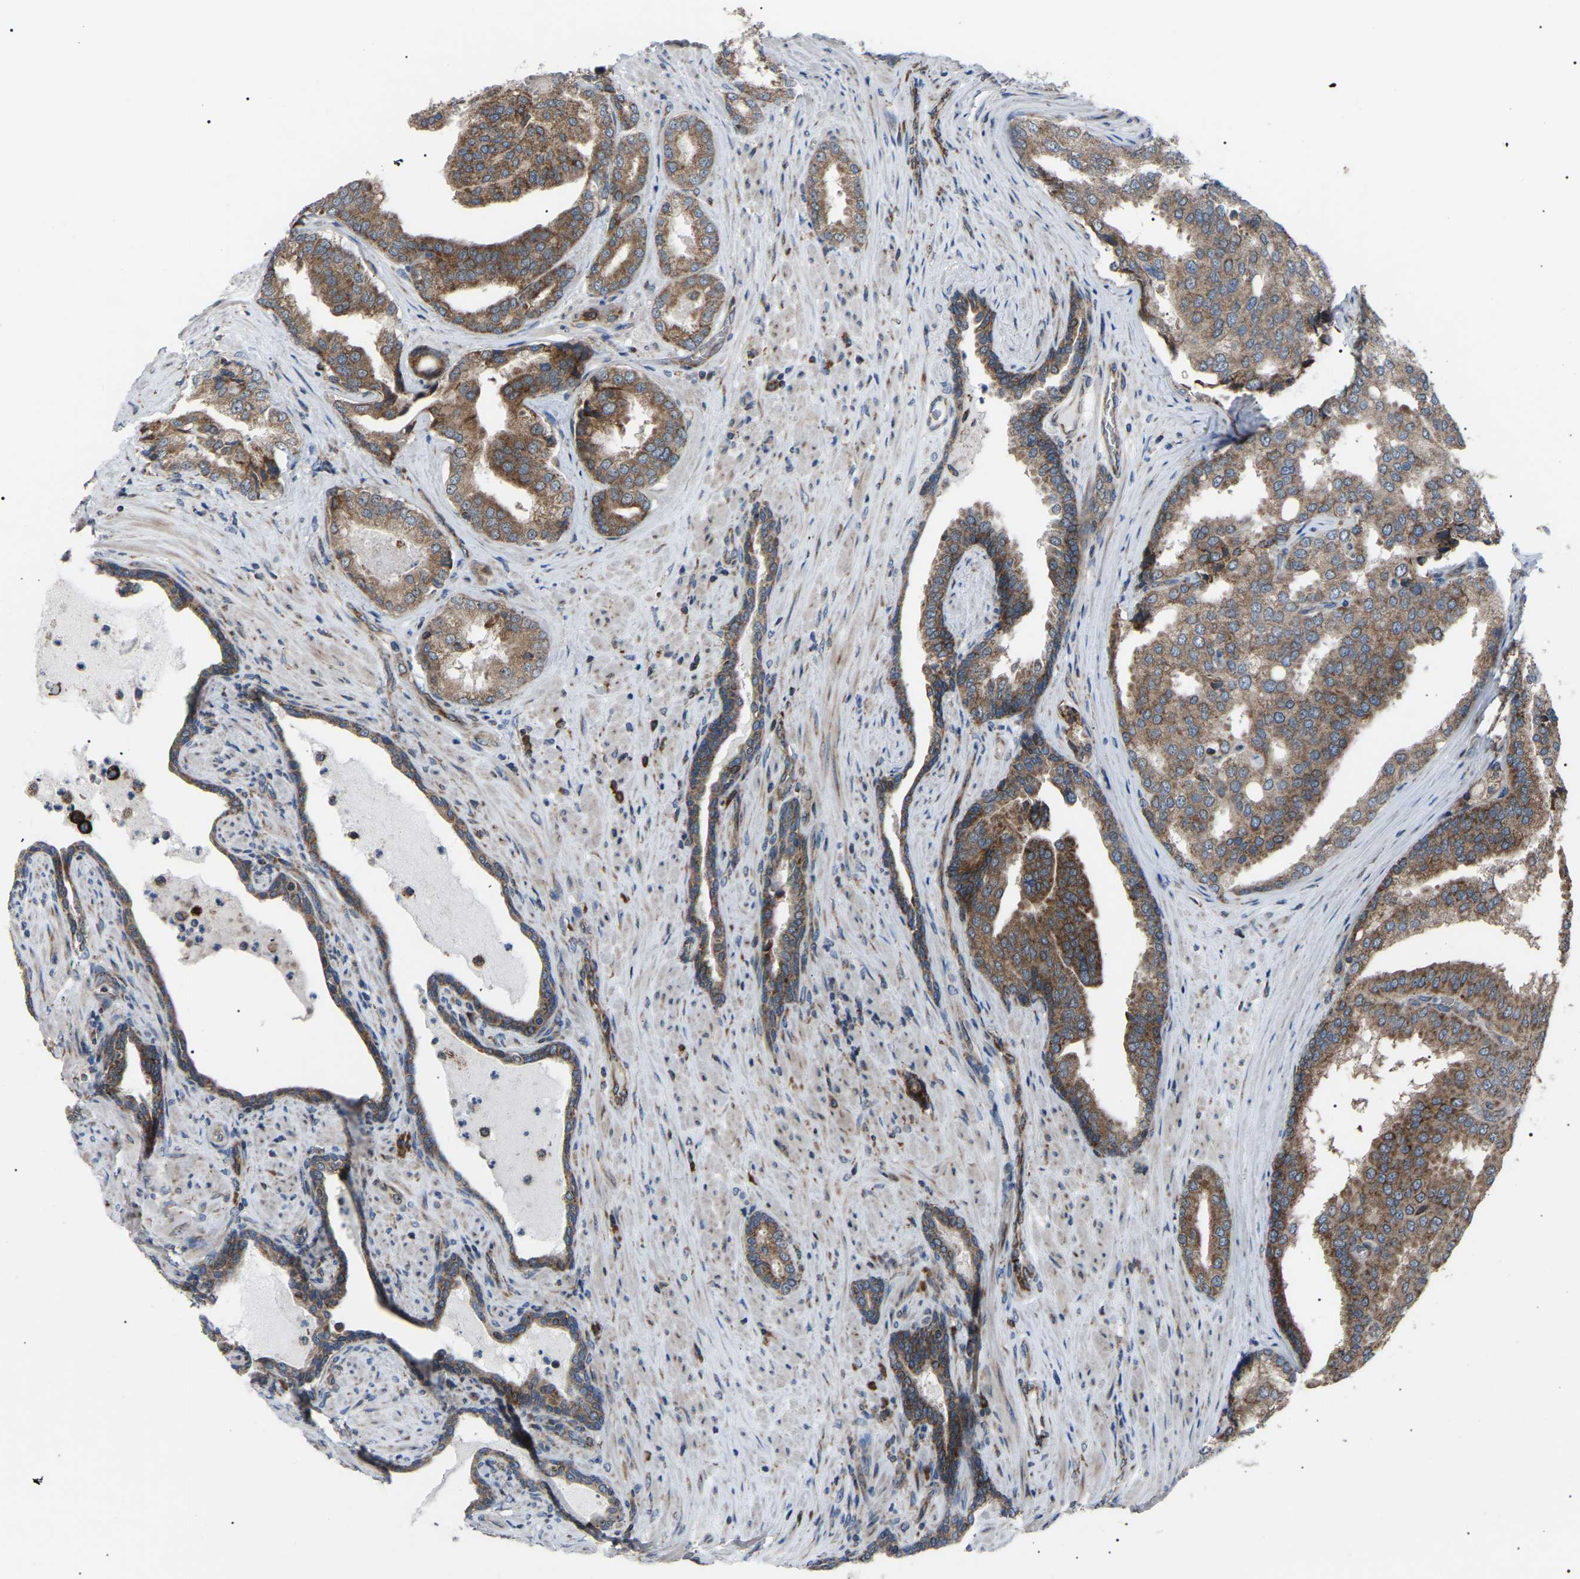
{"staining": {"intensity": "strong", "quantity": ">75%", "location": "cytoplasmic/membranous"}, "tissue": "prostate cancer", "cell_type": "Tumor cells", "image_type": "cancer", "snomed": [{"axis": "morphology", "description": "Adenocarcinoma, High grade"}, {"axis": "topography", "description": "Prostate"}], "caption": "This is a histology image of IHC staining of prostate high-grade adenocarcinoma, which shows strong expression in the cytoplasmic/membranous of tumor cells.", "gene": "AGO2", "patient": {"sex": "male", "age": 50}}